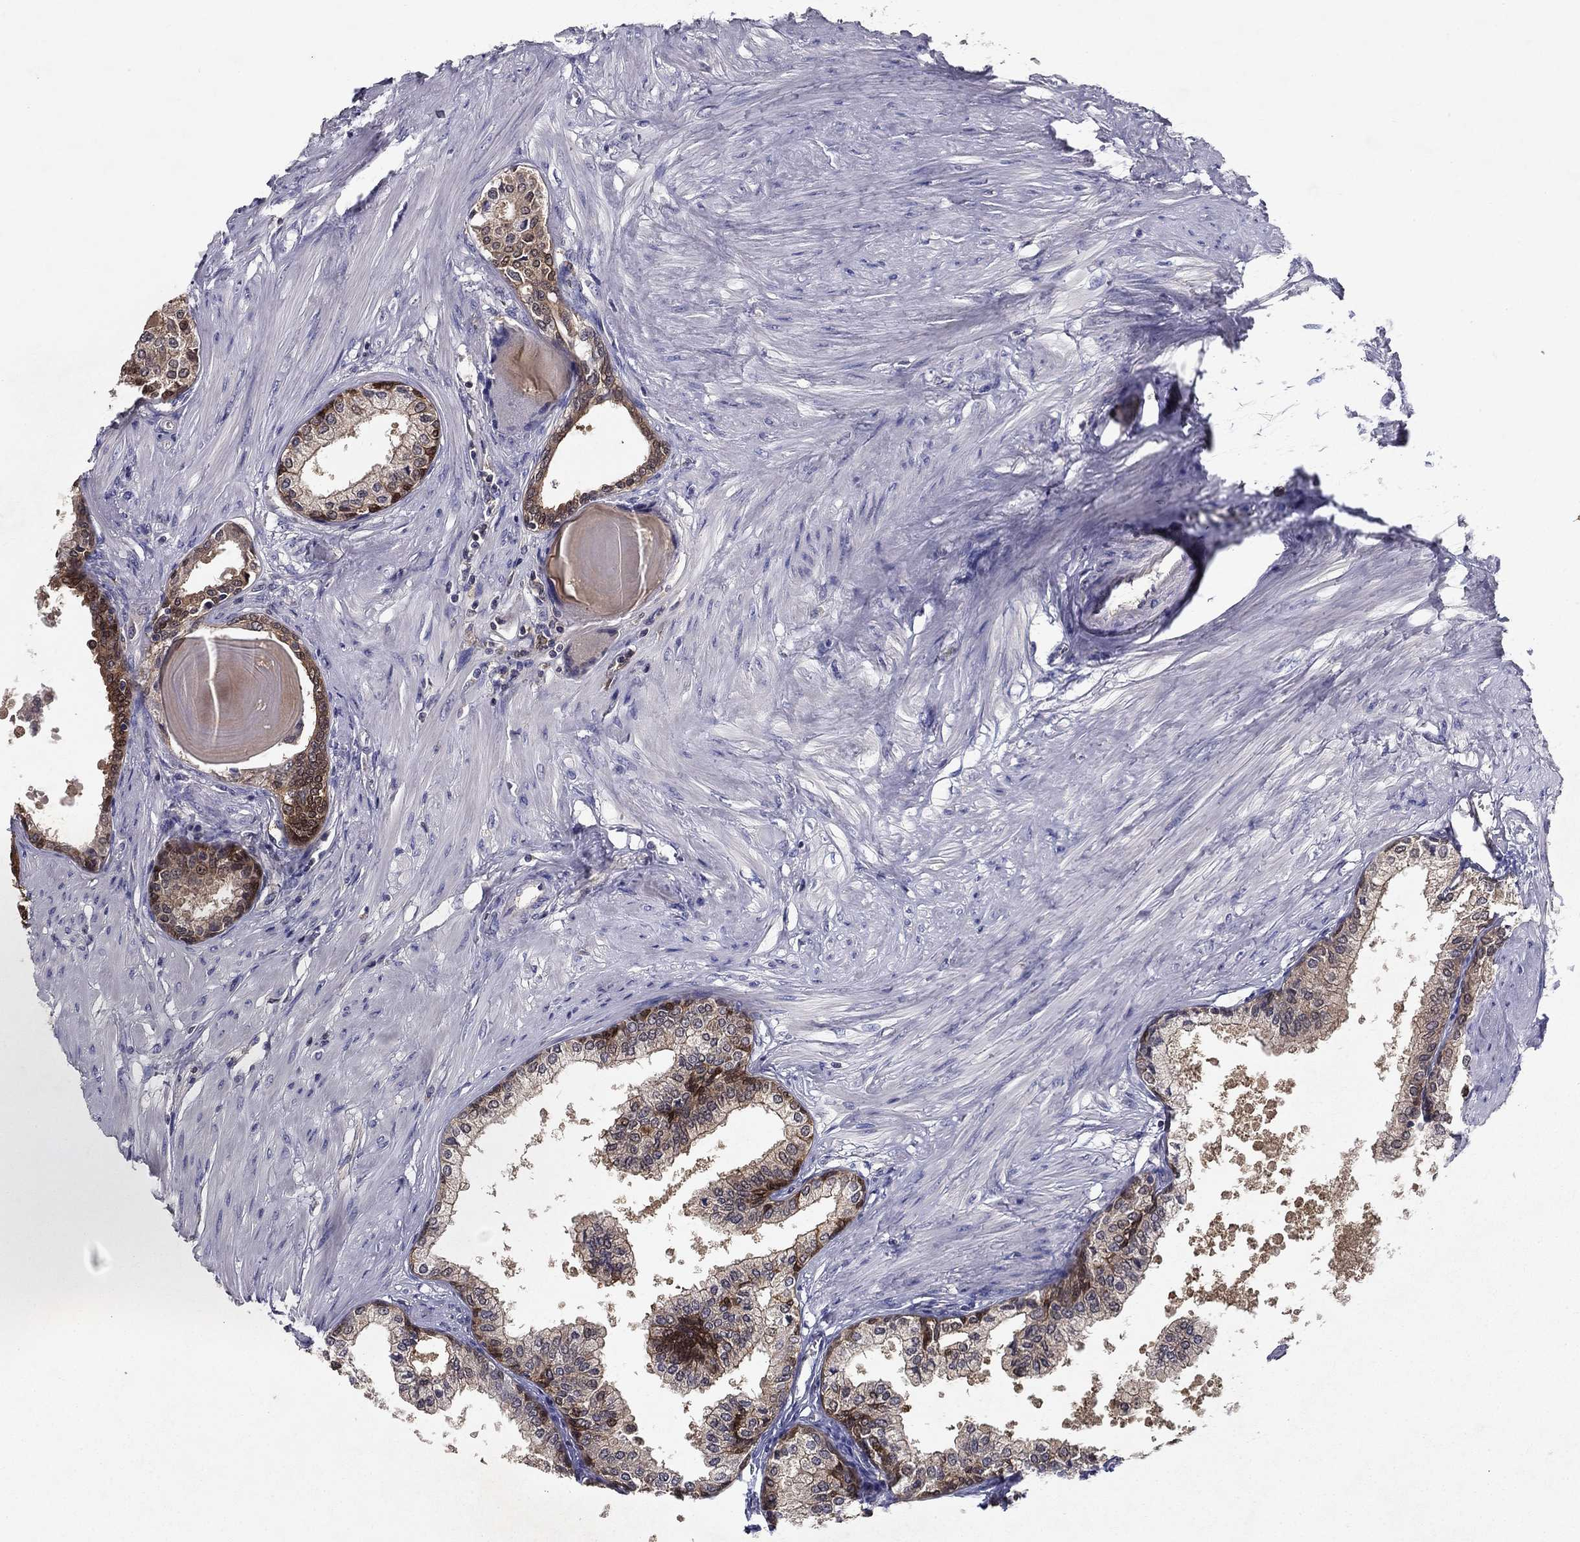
{"staining": {"intensity": "moderate", "quantity": "25%-75%", "location": "cytoplasmic/membranous"}, "tissue": "prostate", "cell_type": "Glandular cells", "image_type": "normal", "snomed": [{"axis": "morphology", "description": "Normal tissue, NOS"}, {"axis": "topography", "description": "Prostate"}], "caption": "High-magnification brightfield microscopy of benign prostate stained with DAB (3,3'-diaminobenzidine) (brown) and counterstained with hematoxylin (blue). glandular cells exhibit moderate cytoplasmic/membranous positivity is identified in approximately25%-75% of cells. Using DAB (3,3'-diaminobenzidine) (brown) and hematoxylin (blue) stains, captured at high magnification using brightfield microscopy.", "gene": "GLTP", "patient": {"sex": "male", "age": 63}}